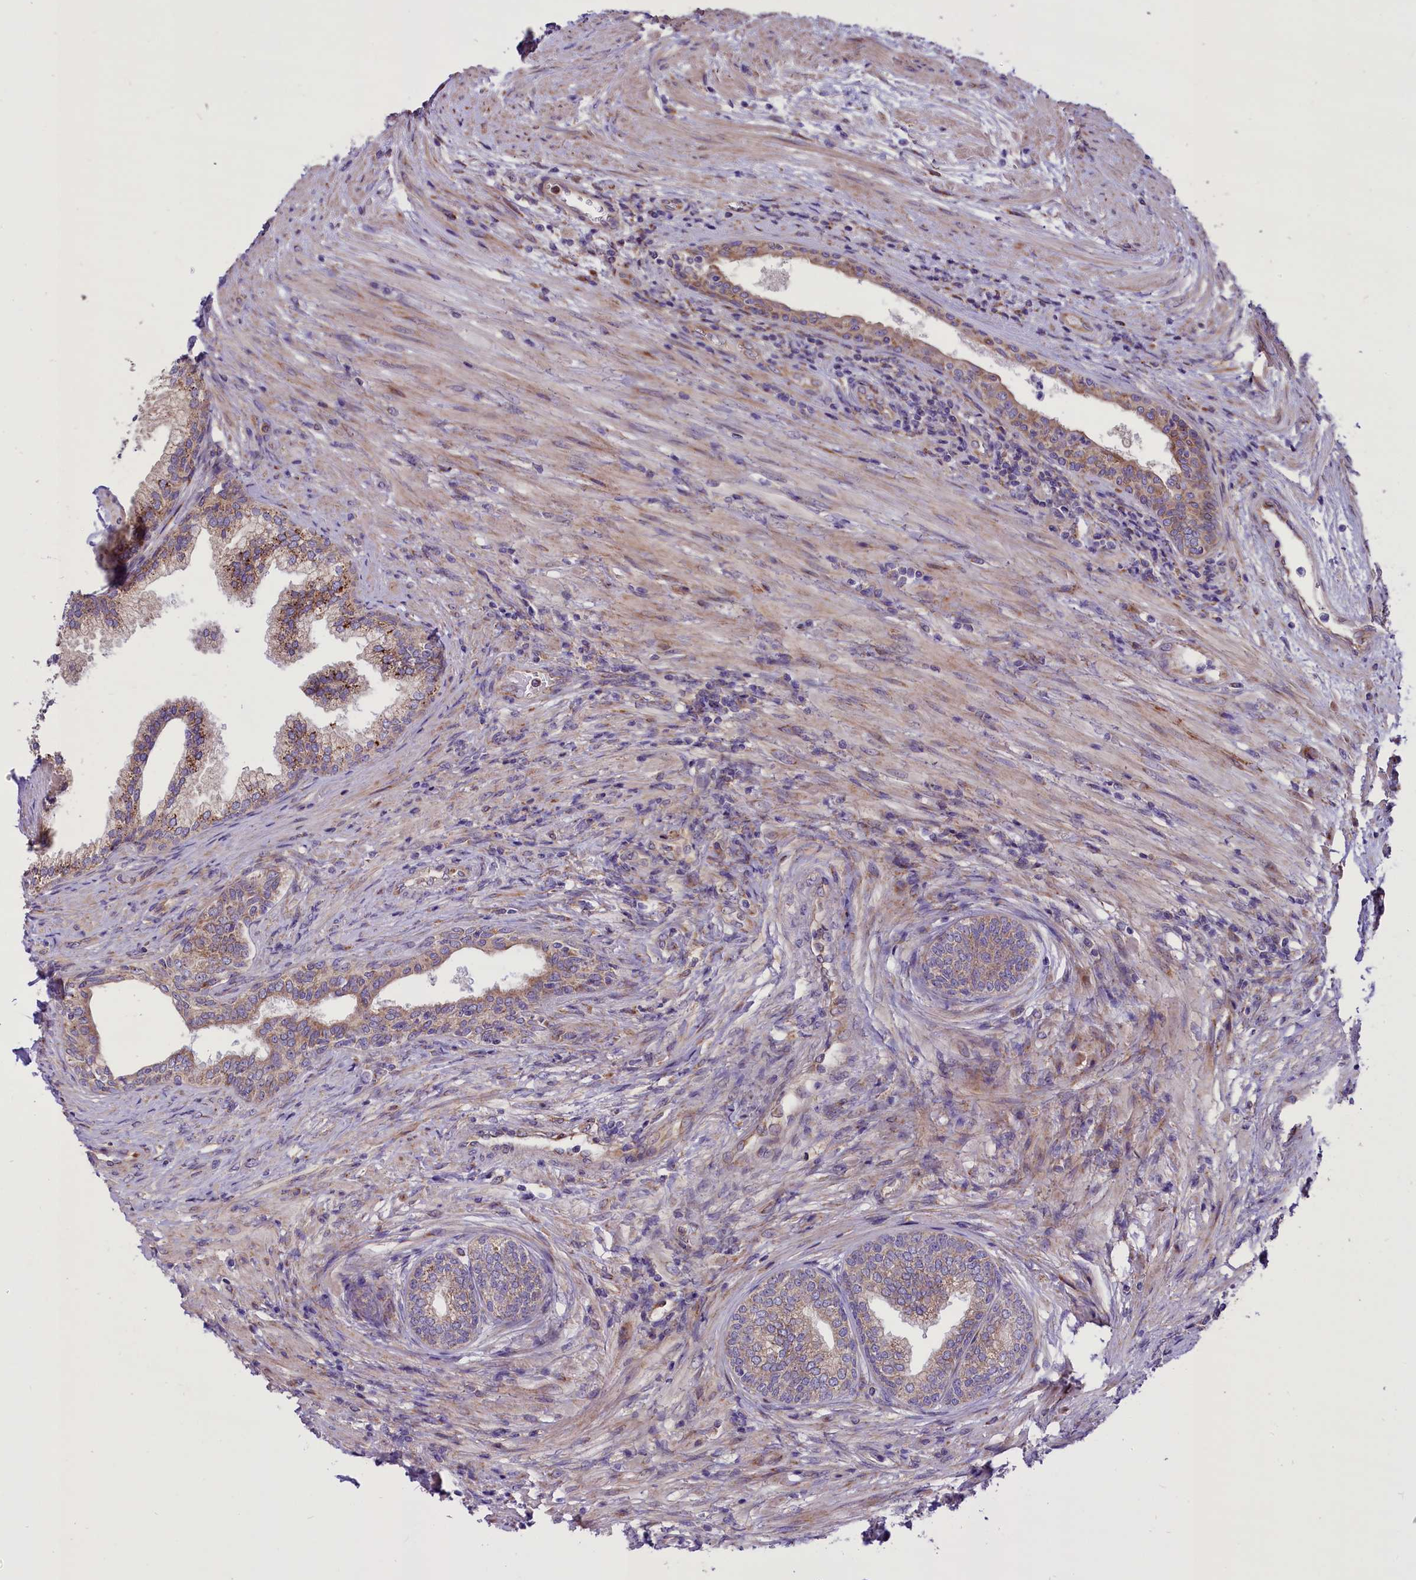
{"staining": {"intensity": "moderate", "quantity": "25%-75%", "location": "cytoplasmic/membranous"}, "tissue": "prostate", "cell_type": "Glandular cells", "image_type": "normal", "snomed": [{"axis": "morphology", "description": "Normal tissue, NOS"}, {"axis": "topography", "description": "Prostate"}], "caption": "Prostate stained for a protein (brown) shows moderate cytoplasmic/membranous positive expression in approximately 25%-75% of glandular cells.", "gene": "PTPRU", "patient": {"sex": "male", "age": 76}}